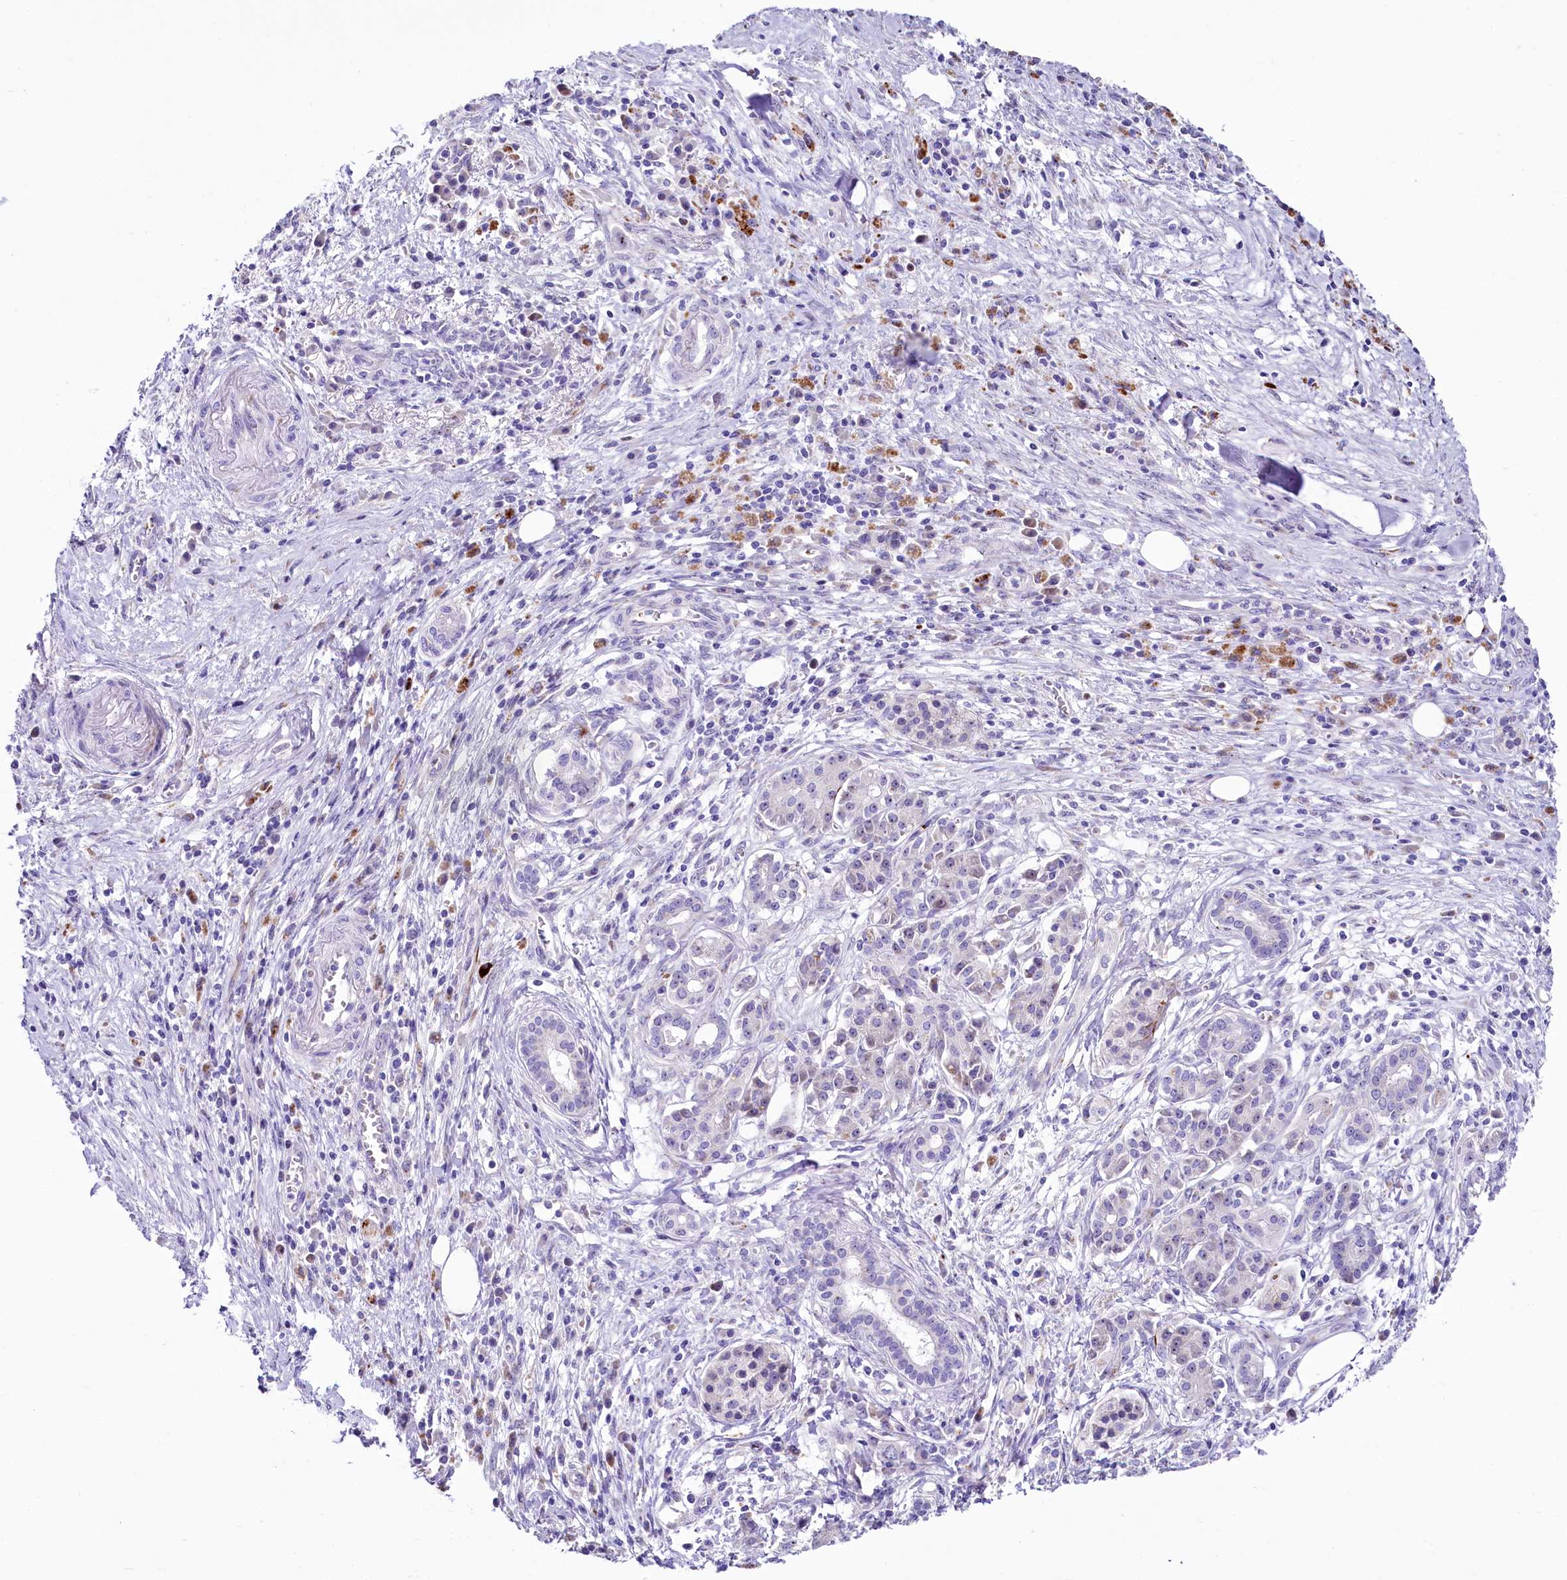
{"staining": {"intensity": "negative", "quantity": "none", "location": "none"}, "tissue": "pancreatic cancer", "cell_type": "Tumor cells", "image_type": "cancer", "snomed": [{"axis": "morphology", "description": "Adenocarcinoma, NOS"}, {"axis": "topography", "description": "Pancreas"}], "caption": "This is an IHC micrograph of pancreatic adenocarcinoma. There is no expression in tumor cells.", "gene": "SH3TC2", "patient": {"sex": "female", "age": 73}}